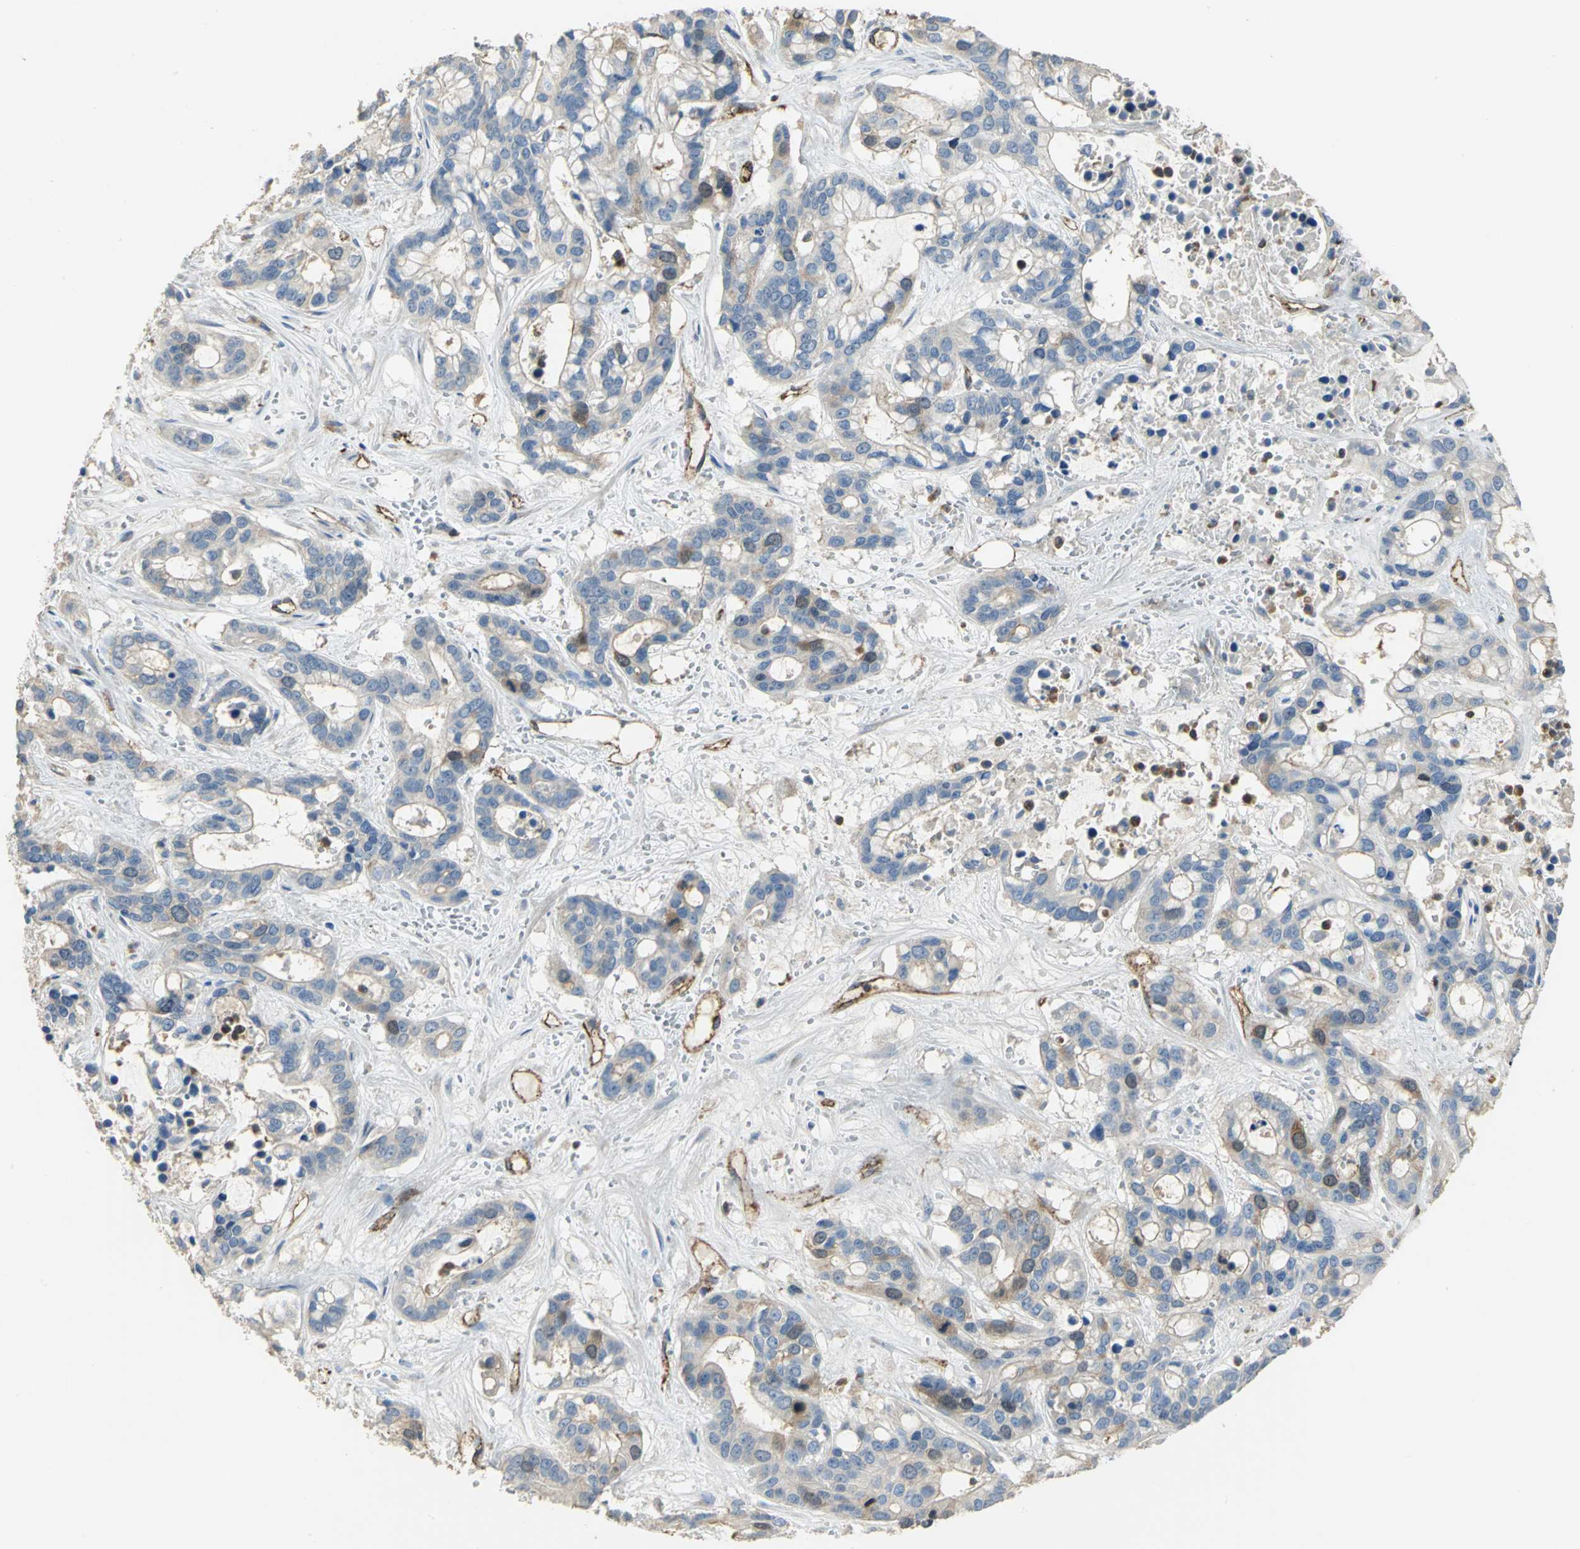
{"staining": {"intensity": "moderate", "quantity": "<25%", "location": "cytoplasmic/membranous"}, "tissue": "liver cancer", "cell_type": "Tumor cells", "image_type": "cancer", "snomed": [{"axis": "morphology", "description": "Cholangiocarcinoma"}, {"axis": "topography", "description": "Liver"}], "caption": "Cholangiocarcinoma (liver) tissue shows moderate cytoplasmic/membranous staining in about <25% of tumor cells The staining is performed using DAB (3,3'-diaminobenzidine) brown chromogen to label protein expression. The nuclei are counter-stained blue using hematoxylin.", "gene": "DLGAP5", "patient": {"sex": "female", "age": 65}}